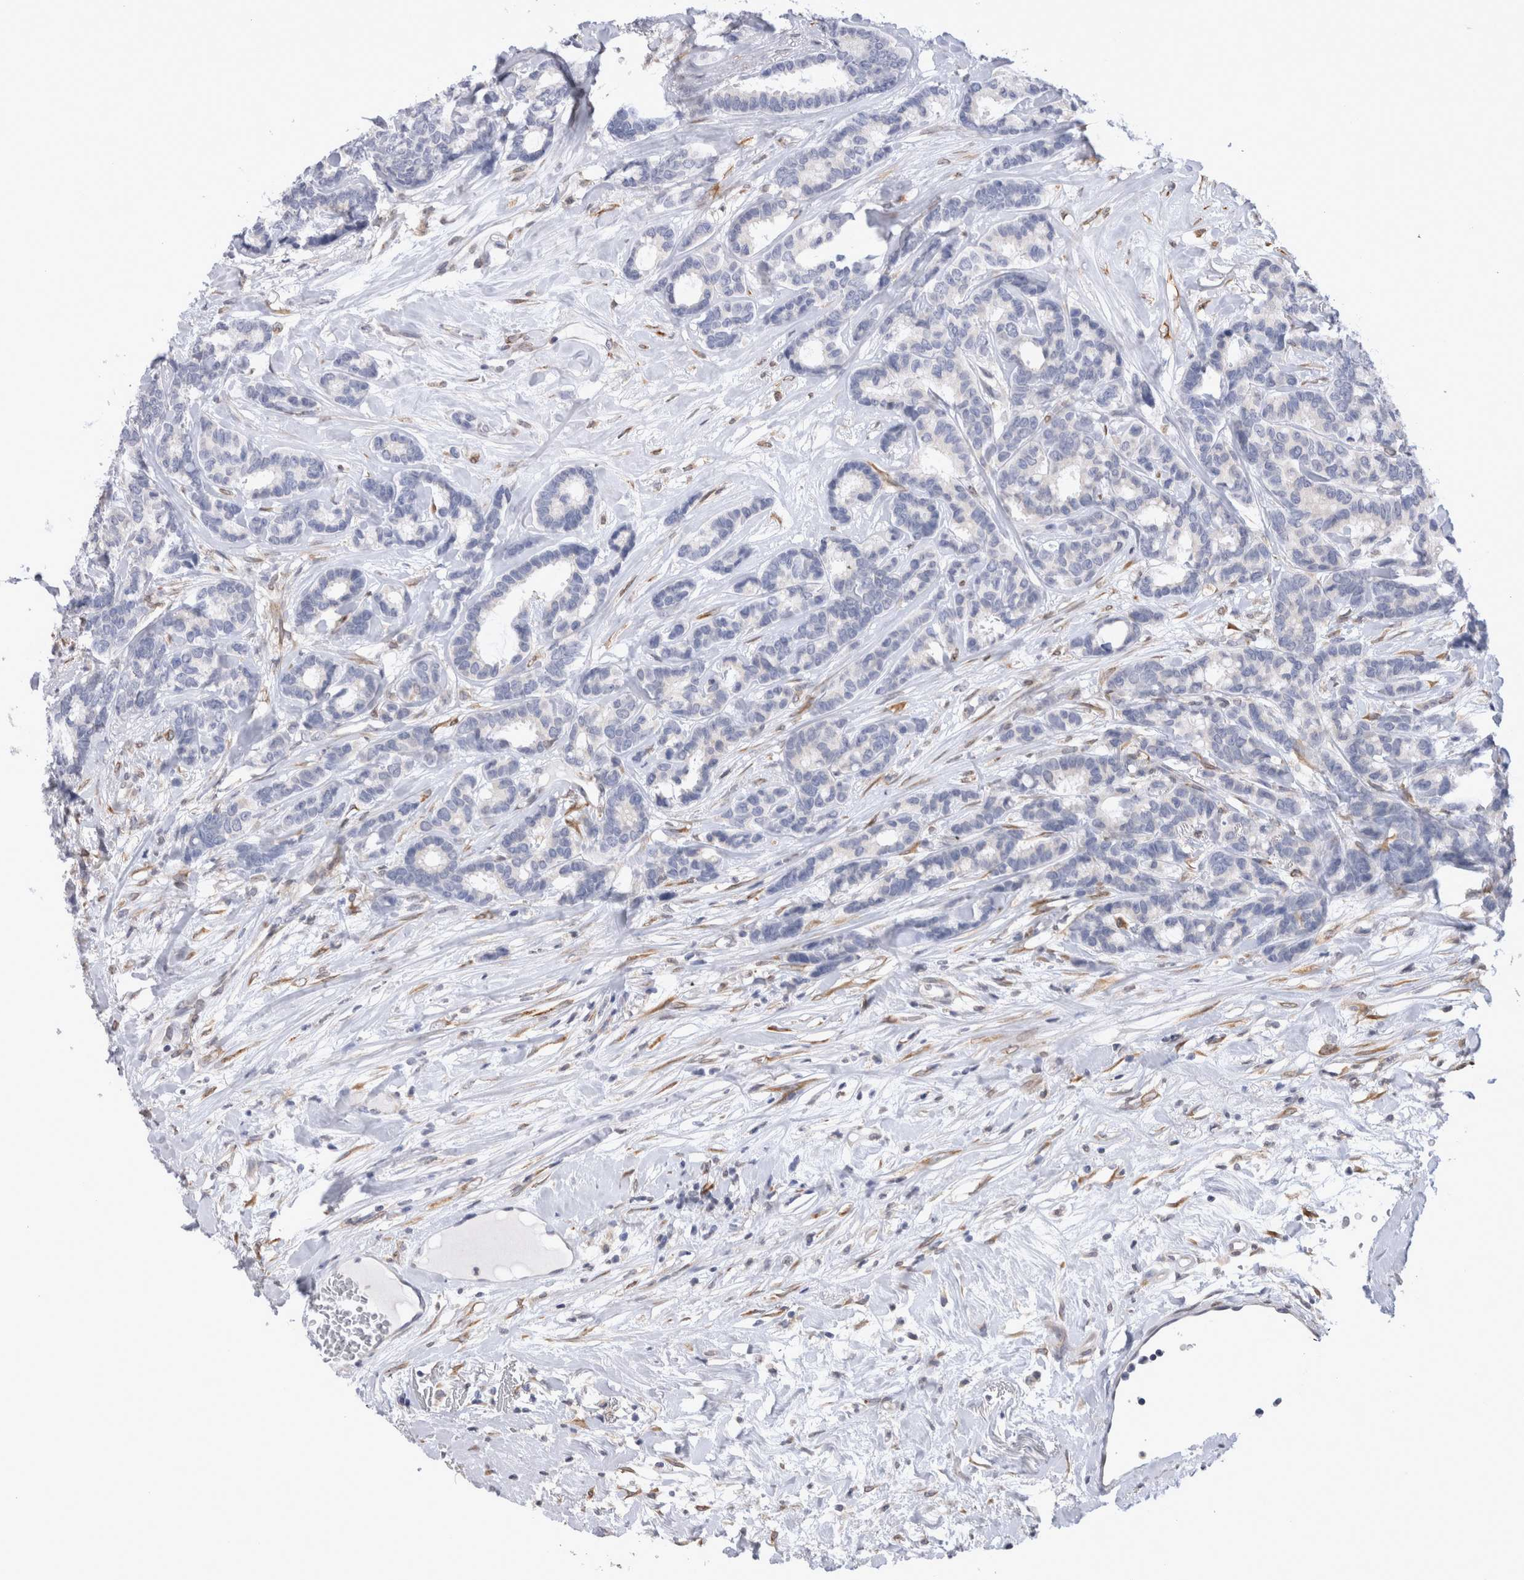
{"staining": {"intensity": "negative", "quantity": "none", "location": "none"}, "tissue": "breast cancer", "cell_type": "Tumor cells", "image_type": "cancer", "snomed": [{"axis": "morphology", "description": "Duct carcinoma"}, {"axis": "topography", "description": "Breast"}], "caption": "This is an immunohistochemistry micrograph of intraductal carcinoma (breast). There is no positivity in tumor cells.", "gene": "VCPIP1", "patient": {"sex": "female", "age": 87}}